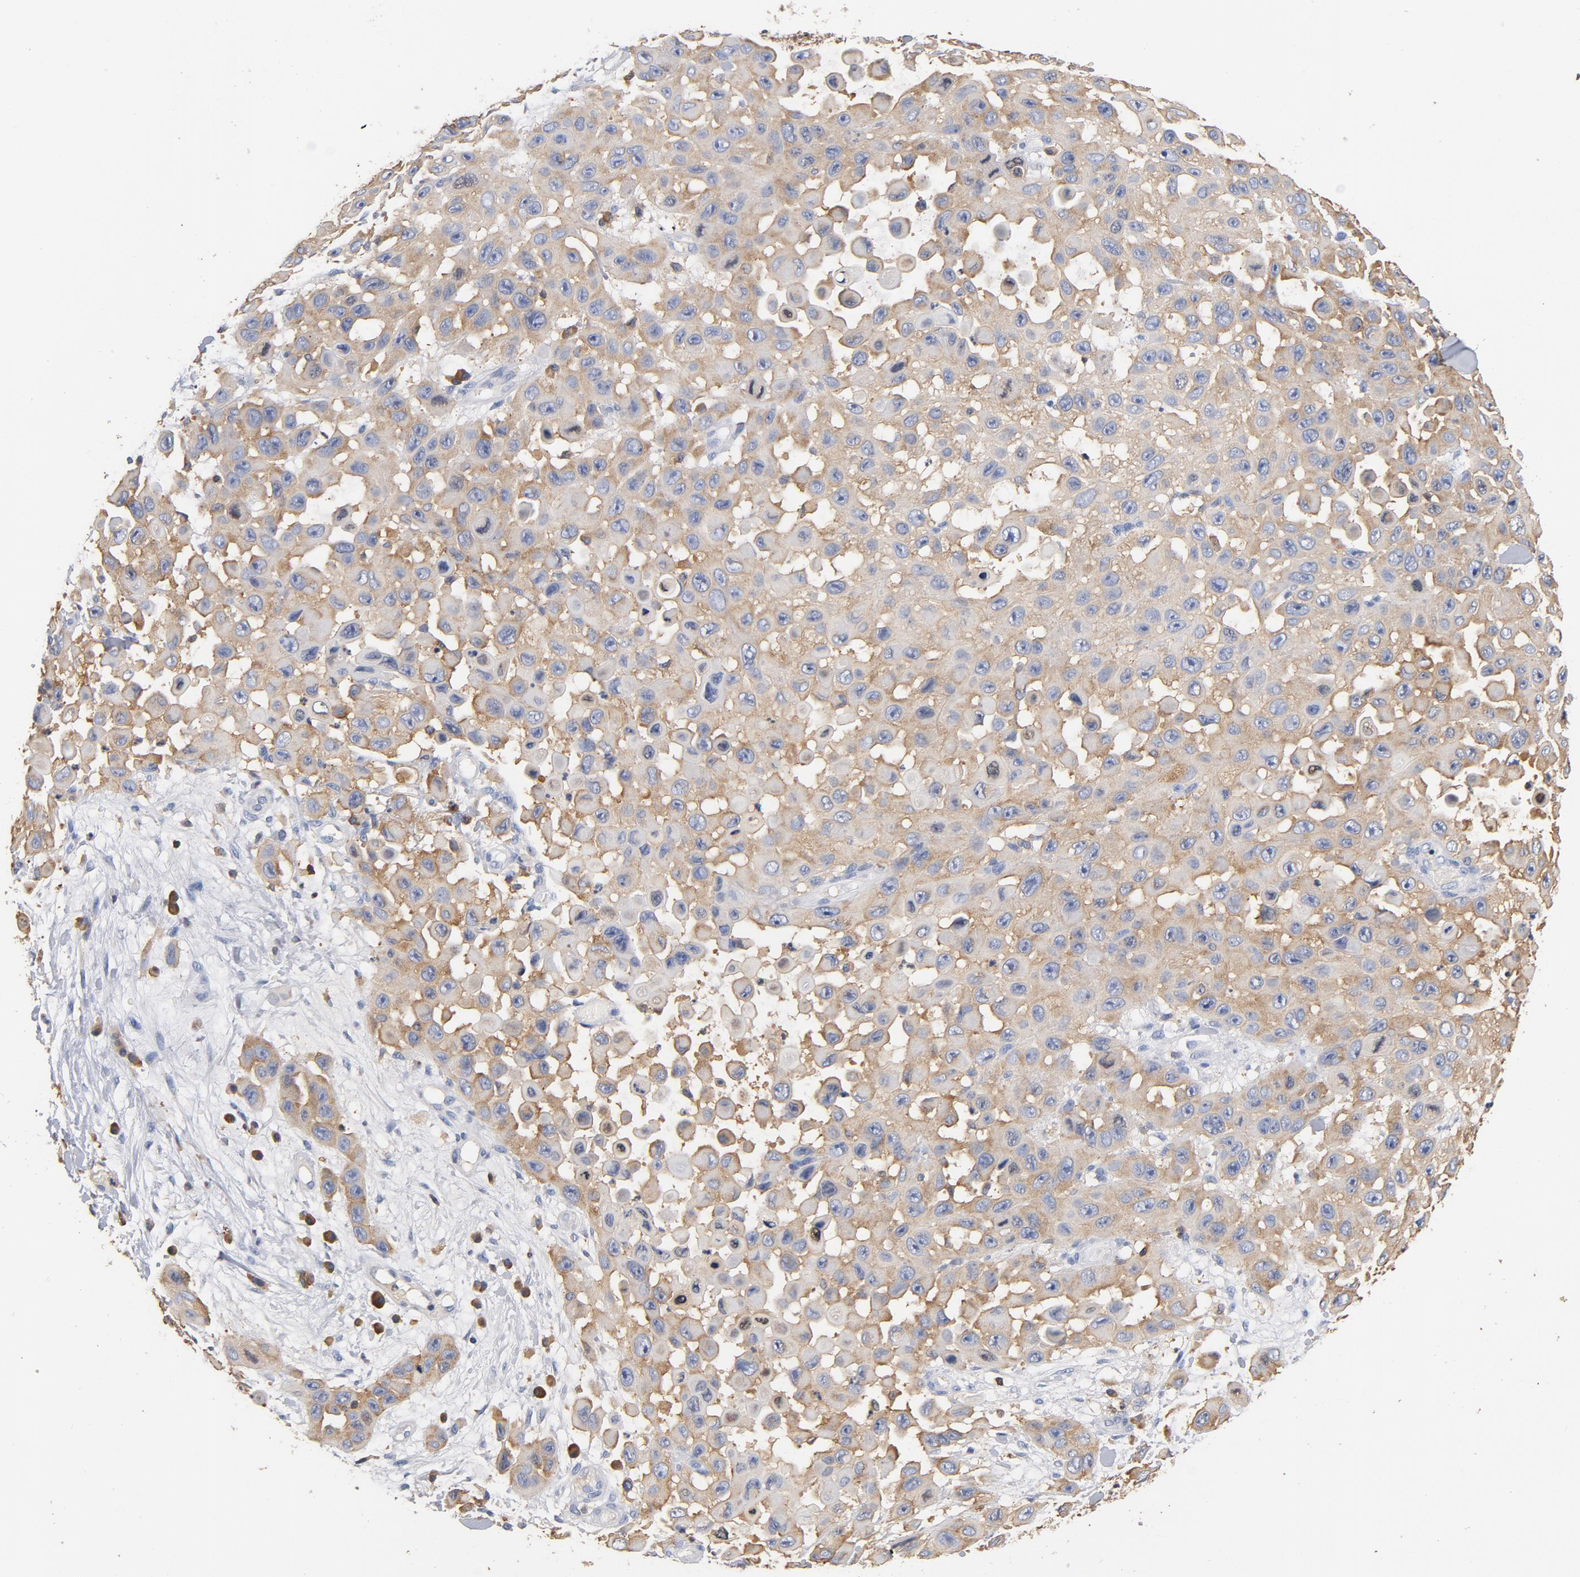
{"staining": {"intensity": "weak", "quantity": ">75%", "location": "cytoplasmic/membranous"}, "tissue": "skin cancer", "cell_type": "Tumor cells", "image_type": "cancer", "snomed": [{"axis": "morphology", "description": "Squamous cell carcinoma, NOS"}, {"axis": "topography", "description": "Skin"}], "caption": "Squamous cell carcinoma (skin) tissue displays weak cytoplasmic/membranous expression in approximately >75% of tumor cells", "gene": "EZR", "patient": {"sex": "male", "age": 81}}